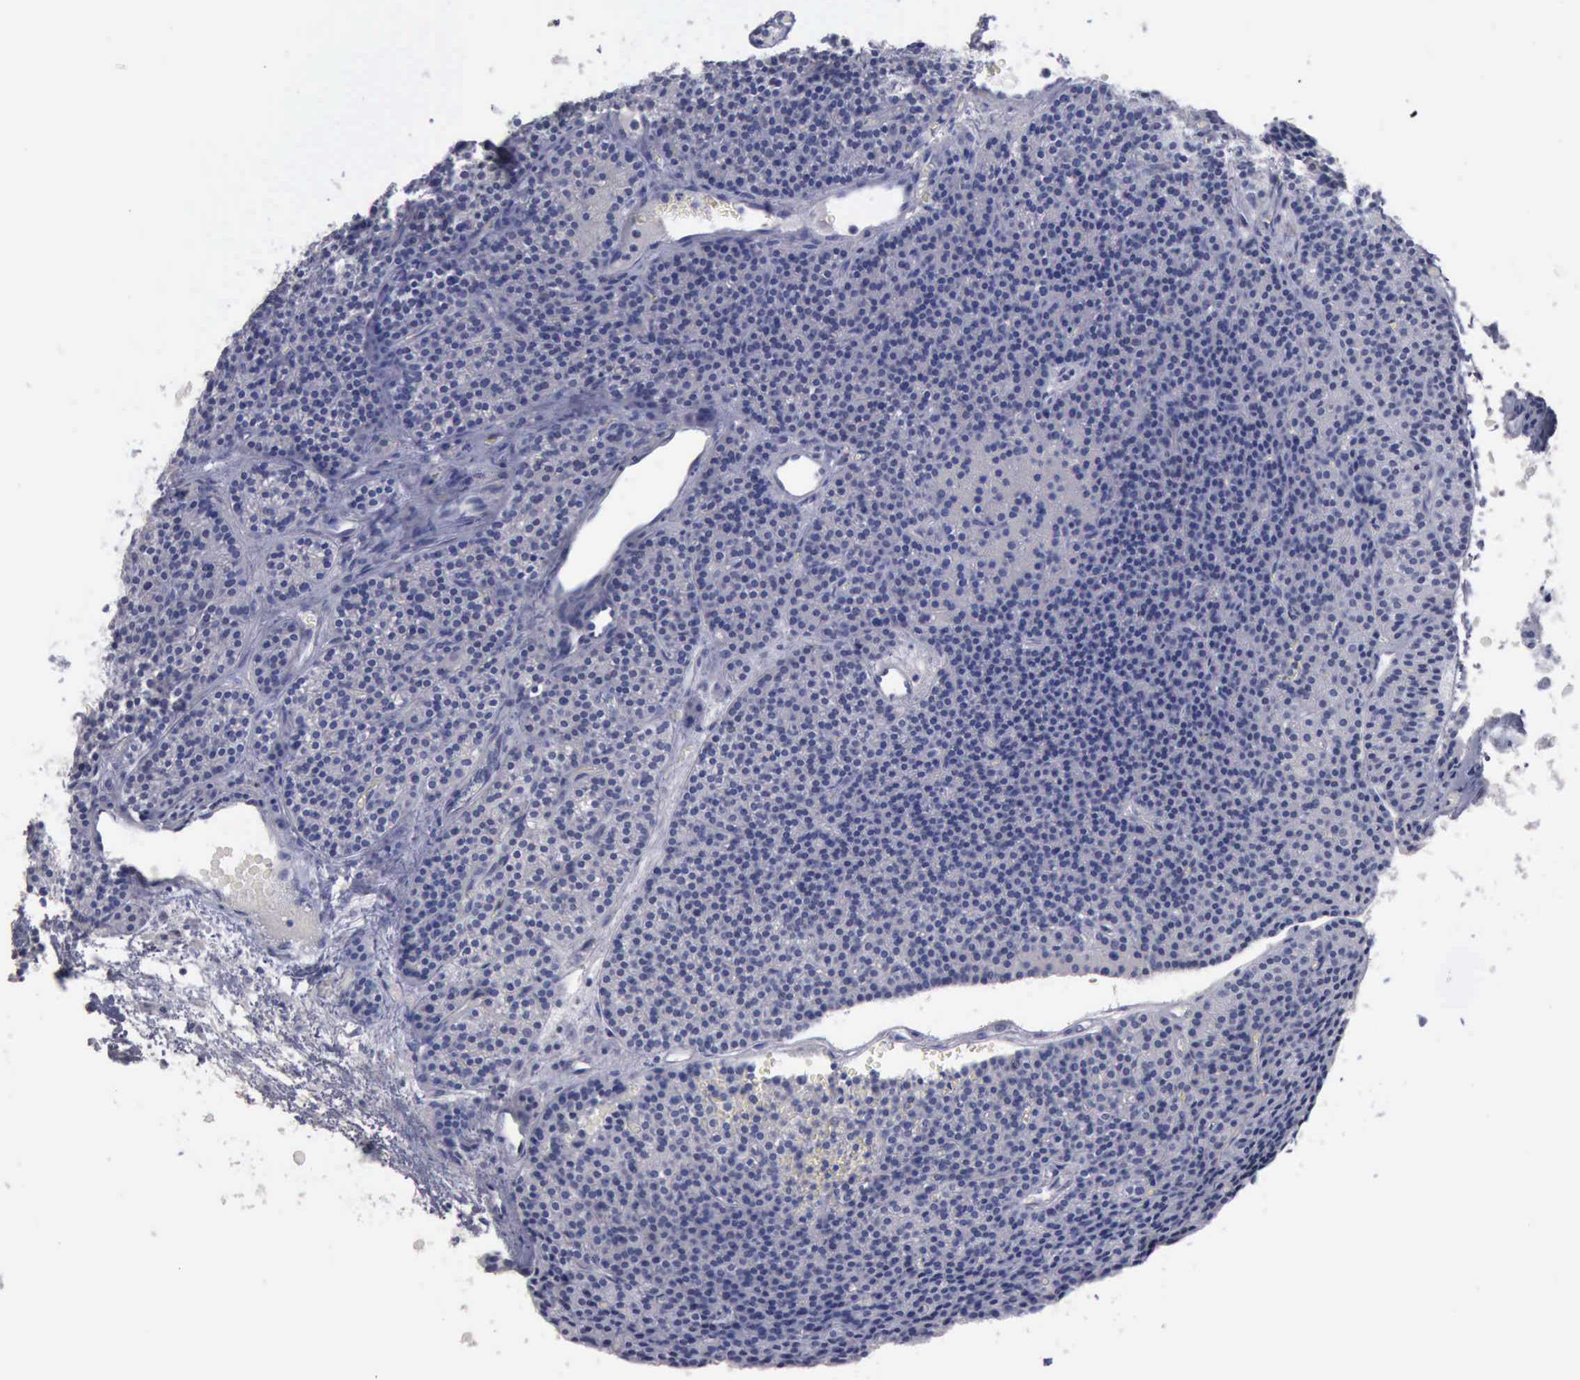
{"staining": {"intensity": "negative", "quantity": "none", "location": "none"}, "tissue": "parathyroid gland", "cell_type": "Glandular cells", "image_type": "normal", "snomed": [{"axis": "morphology", "description": "Normal tissue, NOS"}, {"axis": "topography", "description": "Parathyroid gland"}], "caption": "Unremarkable parathyroid gland was stained to show a protein in brown. There is no significant expression in glandular cells. The staining was performed using DAB (3,3'-diaminobenzidine) to visualize the protein expression in brown, while the nuclei were stained in blue with hematoxylin (Magnification: 20x).", "gene": "SATB2", "patient": {"sex": "male", "age": 57}}